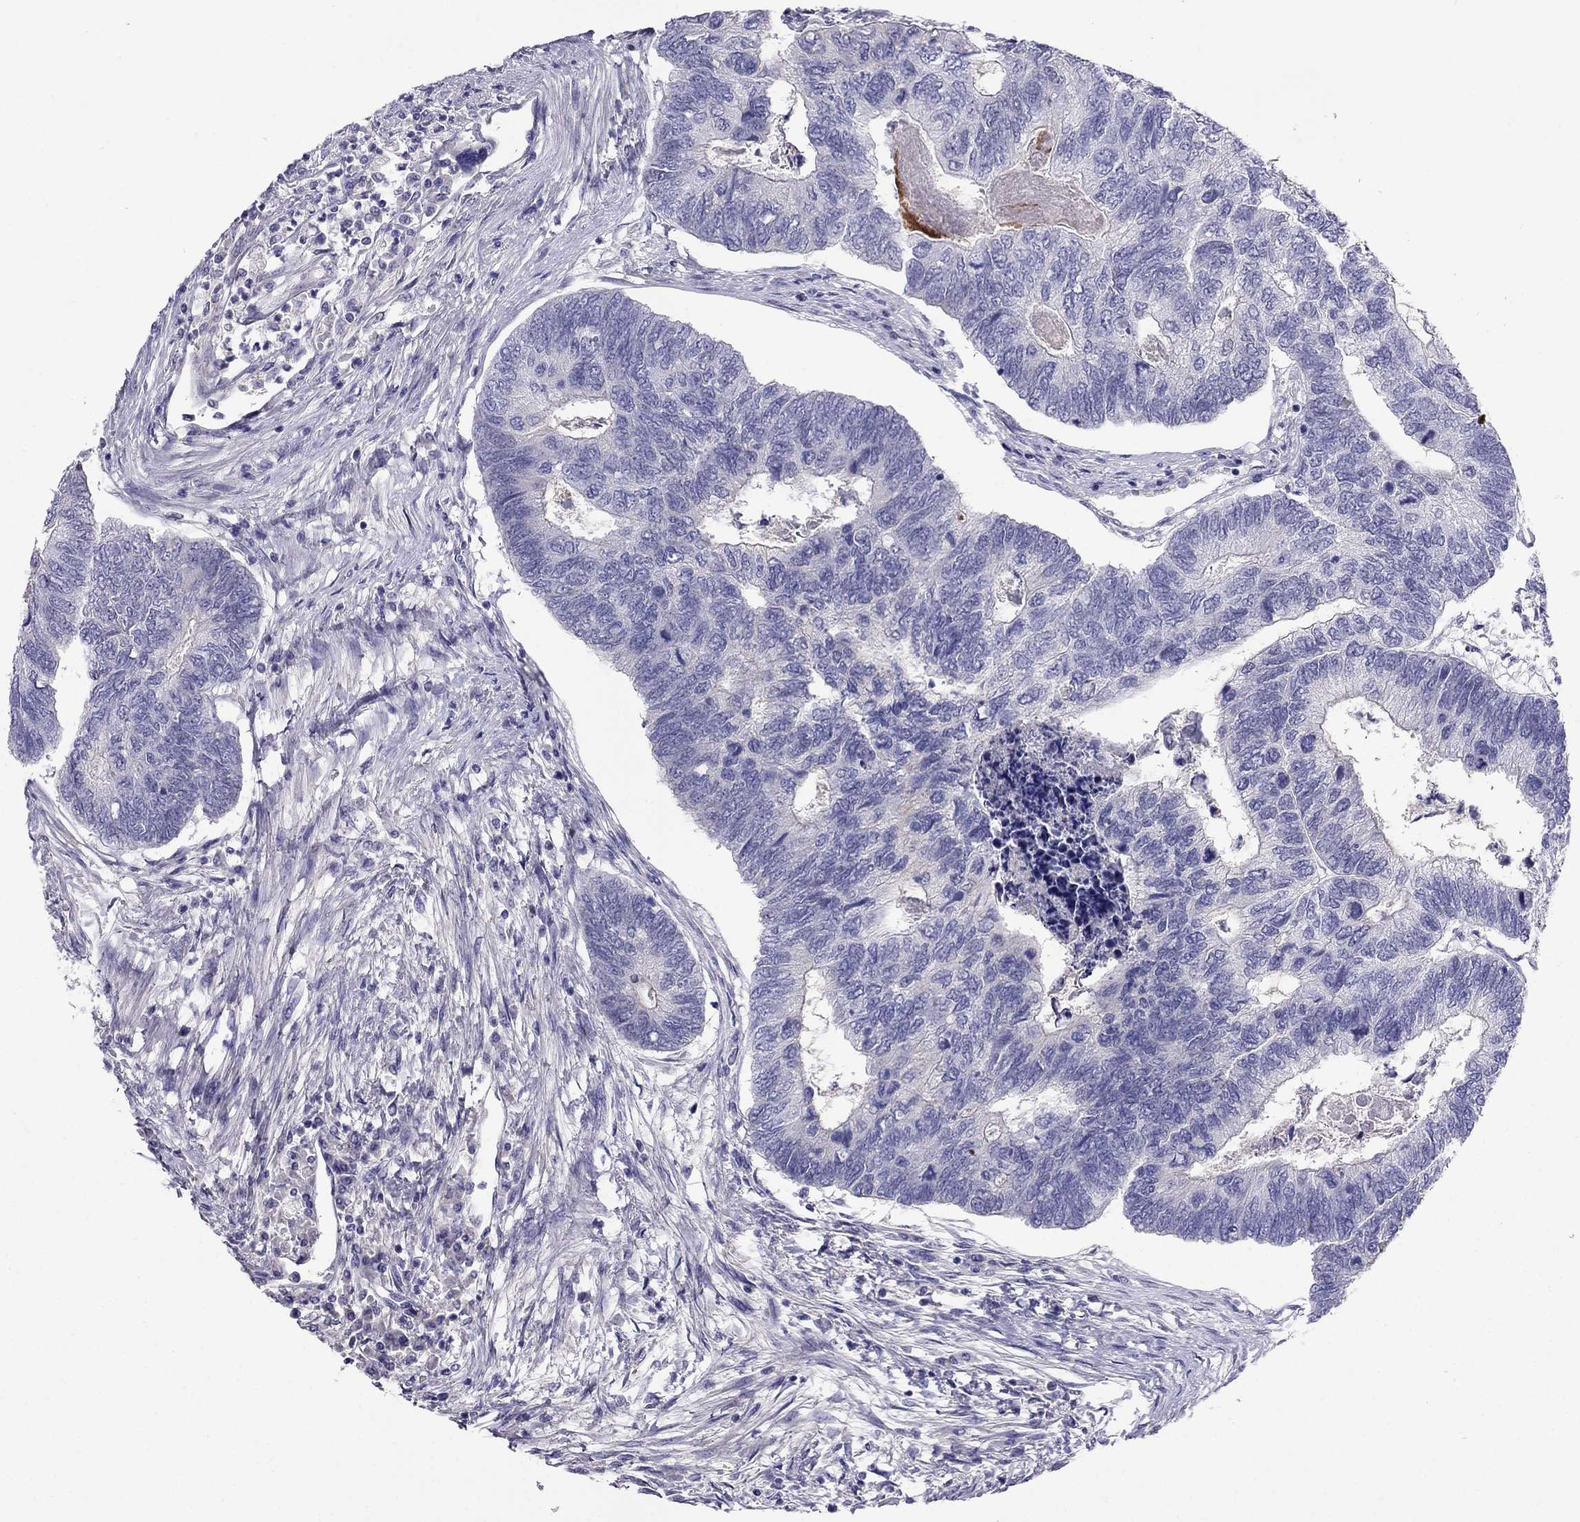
{"staining": {"intensity": "negative", "quantity": "none", "location": "none"}, "tissue": "colorectal cancer", "cell_type": "Tumor cells", "image_type": "cancer", "snomed": [{"axis": "morphology", "description": "Adenocarcinoma, NOS"}, {"axis": "topography", "description": "Colon"}], "caption": "Immunohistochemical staining of adenocarcinoma (colorectal) reveals no significant positivity in tumor cells. The staining is performed using DAB brown chromogen with nuclei counter-stained in using hematoxylin.", "gene": "TBC1D21", "patient": {"sex": "female", "age": 67}}